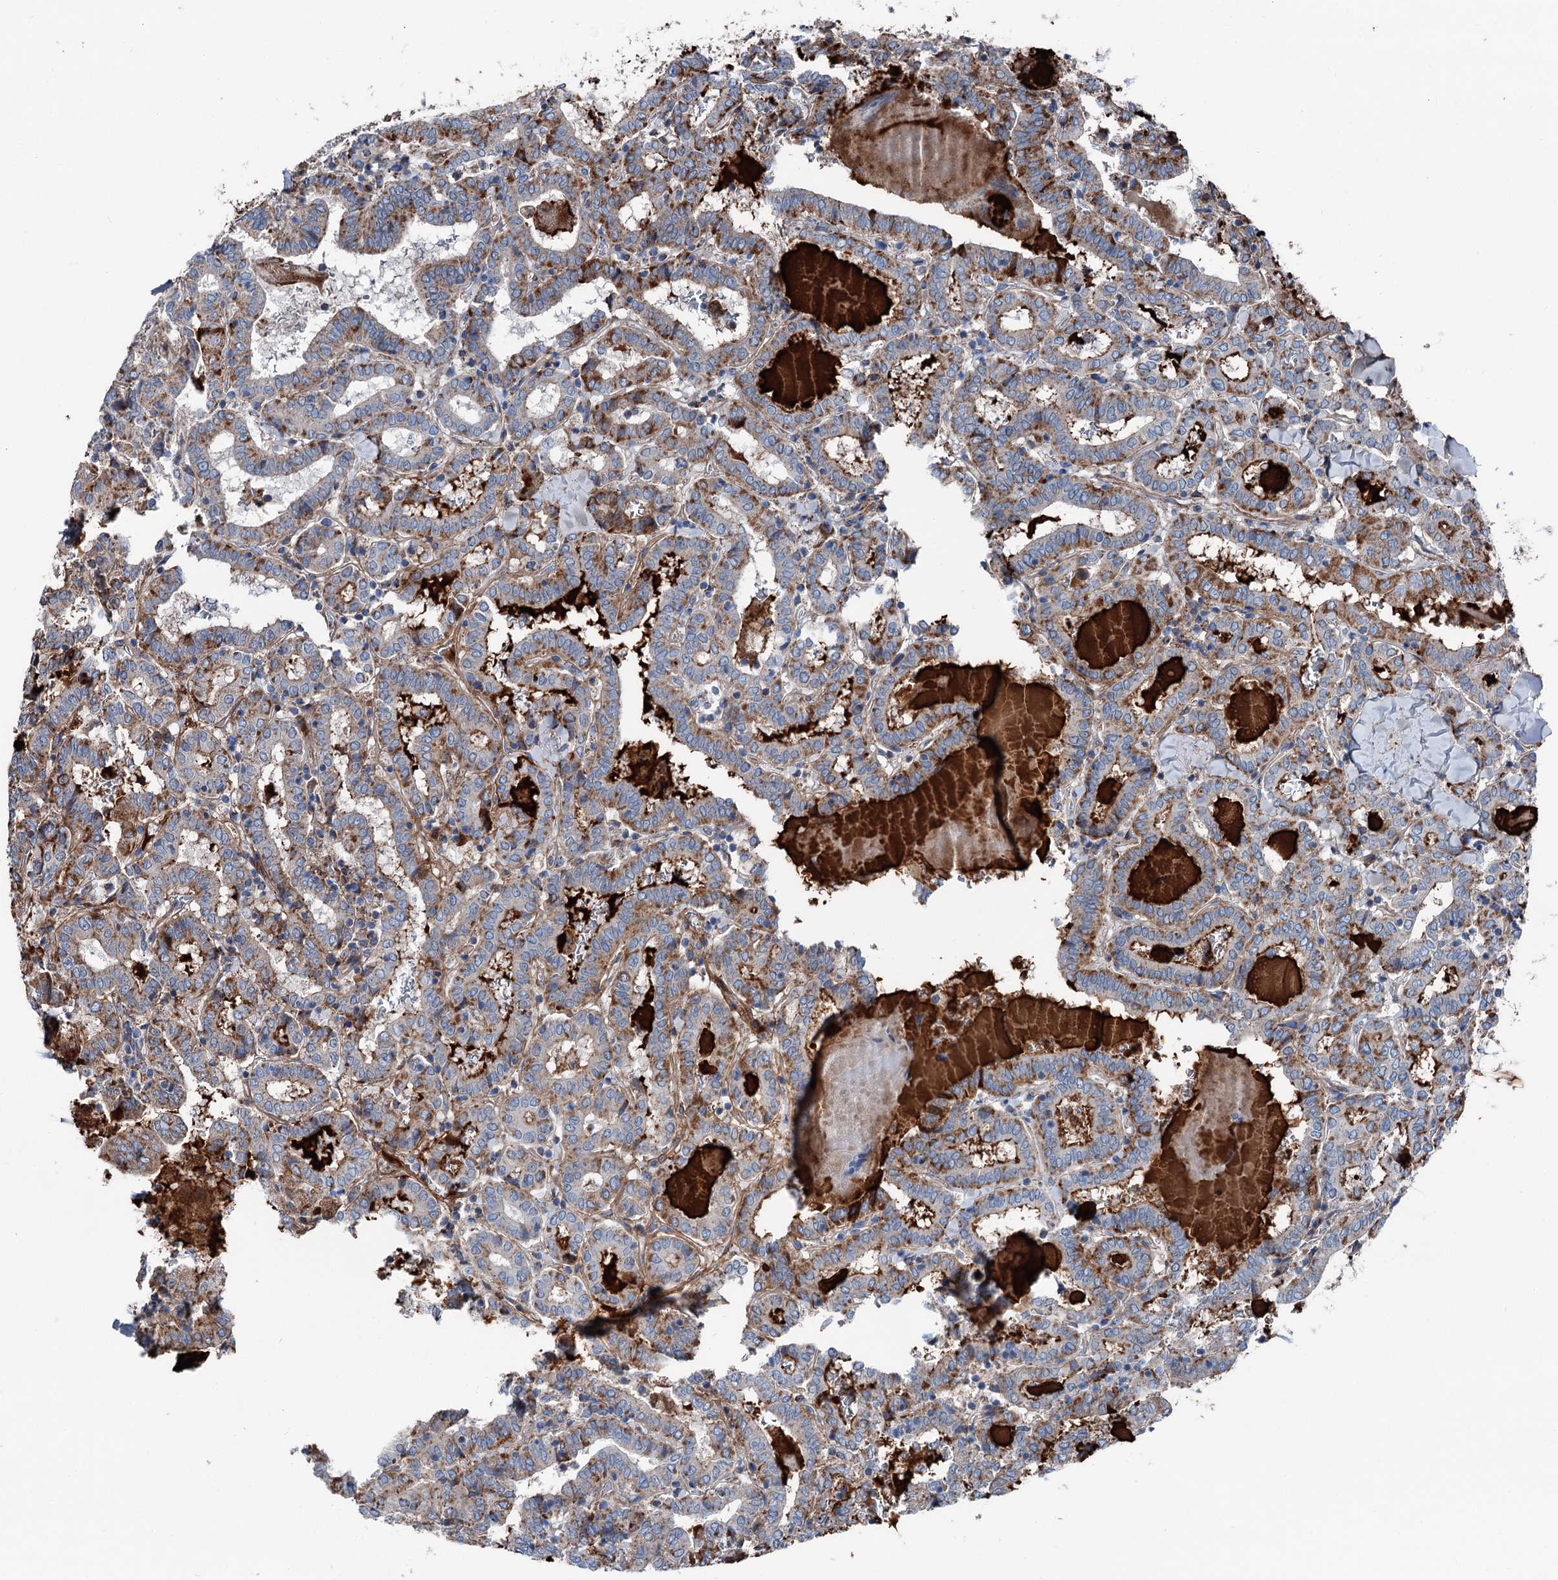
{"staining": {"intensity": "moderate", "quantity": "25%-75%", "location": "cytoplasmic/membranous"}, "tissue": "thyroid cancer", "cell_type": "Tumor cells", "image_type": "cancer", "snomed": [{"axis": "morphology", "description": "Papillary adenocarcinoma, NOS"}, {"axis": "topography", "description": "Thyroid gland"}], "caption": "Thyroid papillary adenocarcinoma was stained to show a protein in brown. There is medium levels of moderate cytoplasmic/membranous staining in approximately 25%-75% of tumor cells.", "gene": "DDIAS", "patient": {"sex": "female", "age": 72}}